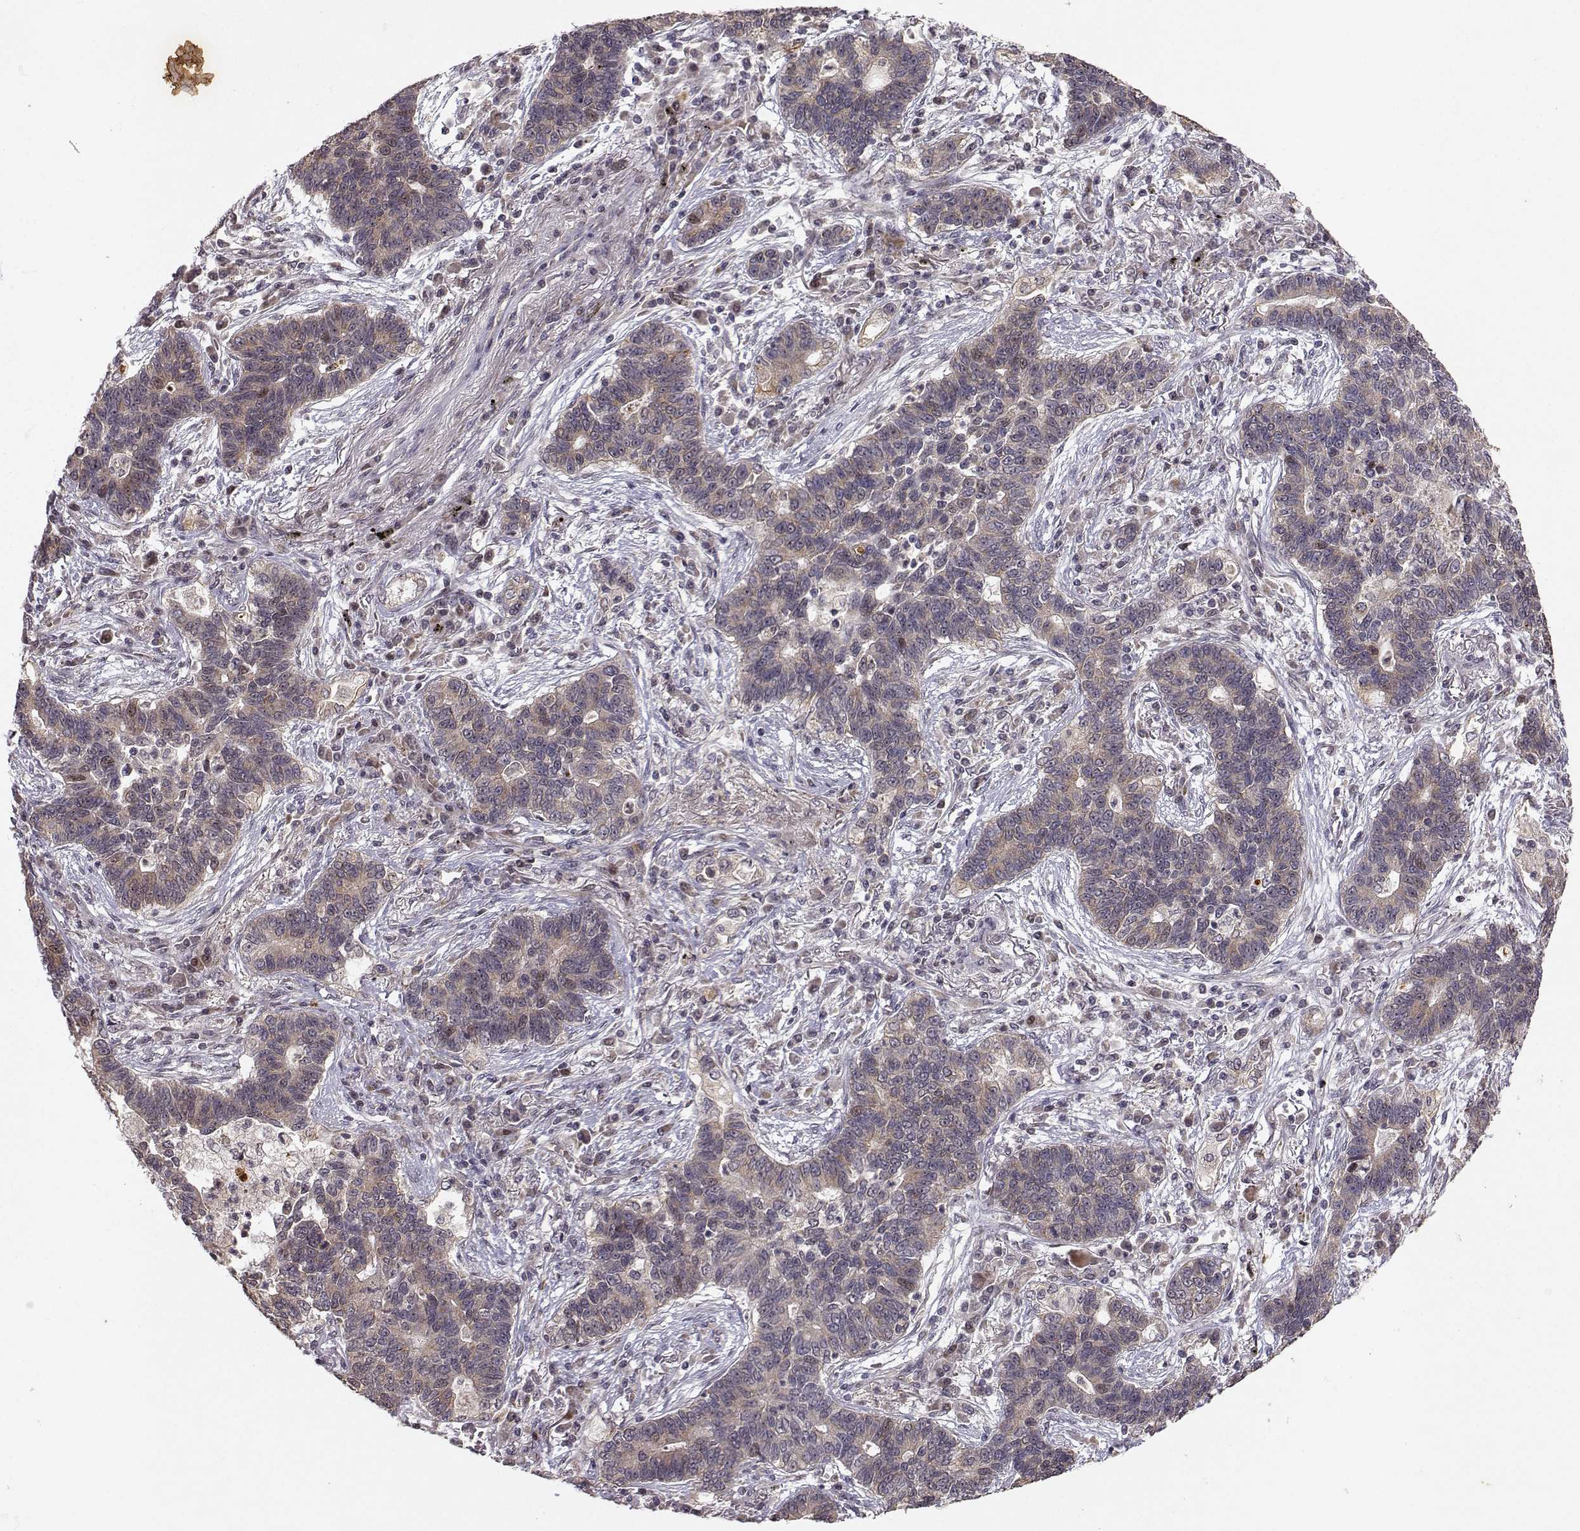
{"staining": {"intensity": "weak", "quantity": "25%-75%", "location": "cytoplasmic/membranous"}, "tissue": "lung cancer", "cell_type": "Tumor cells", "image_type": "cancer", "snomed": [{"axis": "morphology", "description": "Adenocarcinoma, NOS"}, {"axis": "topography", "description": "Lung"}], "caption": "Protein staining exhibits weak cytoplasmic/membranous positivity in approximately 25%-75% of tumor cells in lung cancer (adenocarcinoma). Using DAB (brown) and hematoxylin (blue) stains, captured at high magnification using brightfield microscopy.", "gene": "APC", "patient": {"sex": "female", "age": 57}}